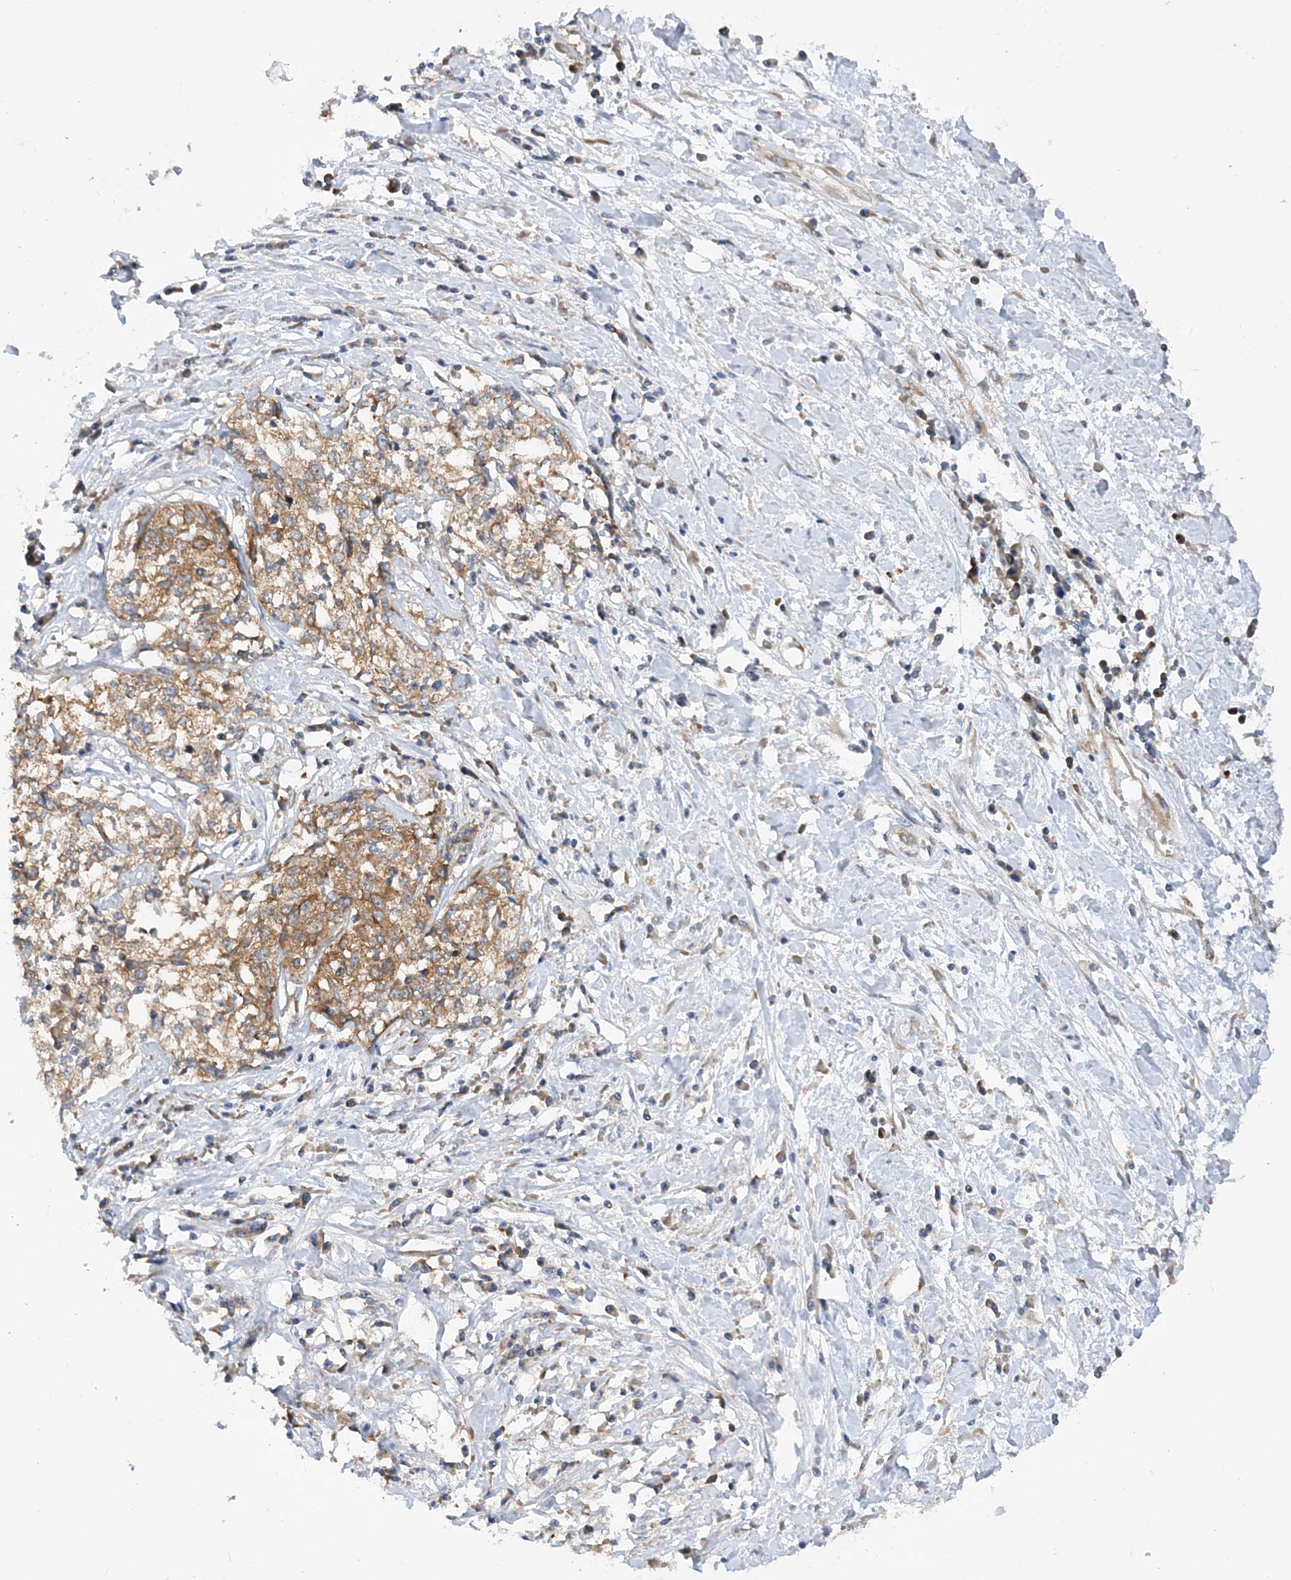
{"staining": {"intensity": "moderate", "quantity": ">75%", "location": "cytoplasmic/membranous"}, "tissue": "cervical cancer", "cell_type": "Tumor cells", "image_type": "cancer", "snomed": [{"axis": "morphology", "description": "Squamous cell carcinoma, NOS"}, {"axis": "topography", "description": "Cervix"}], "caption": "Immunohistochemistry (IHC) image of cervical cancer (squamous cell carcinoma) stained for a protein (brown), which demonstrates medium levels of moderate cytoplasmic/membranous expression in about >75% of tumor cells.", "gene": "LARP4B", "patient": {"sex": "female", "age": 57}}